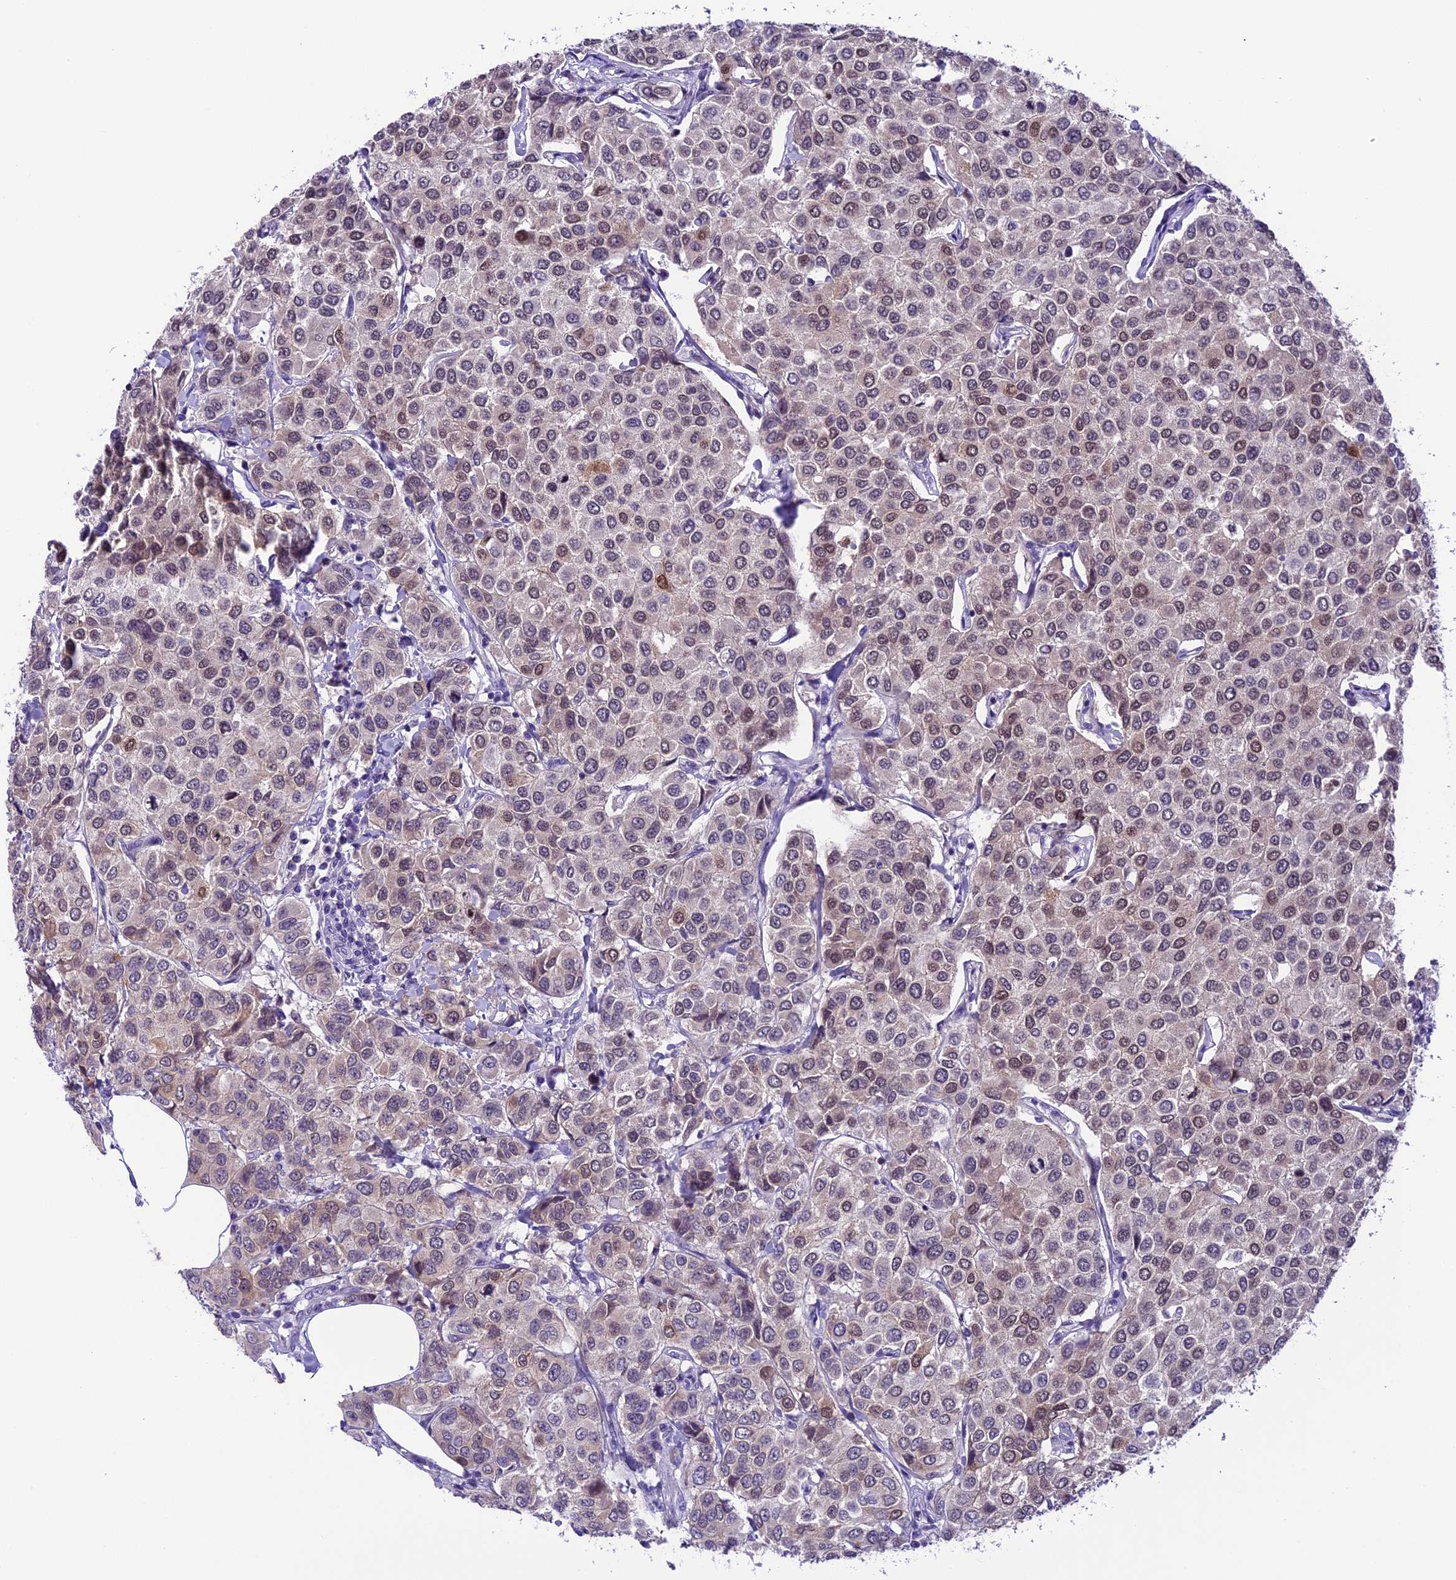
{"staining": {"intensity": "weak", "quantity": "<25%", "location": "nuclear"}, "tissue": "breast cancer", "cell_type": "Tumor cells", "image_type": "cancer", "snomed": [{"axis": "morphology", "description": "Duct carcinoma"}, {"axis": "topography", "description": "Breast"}], "caption": "Immunohistochemistry micrograph of breast cancer stained for a protein (brown), which shows no positivity in tumor cells.", "gene": "PRR15", "patient": {"sex": "female", "age": 55}}